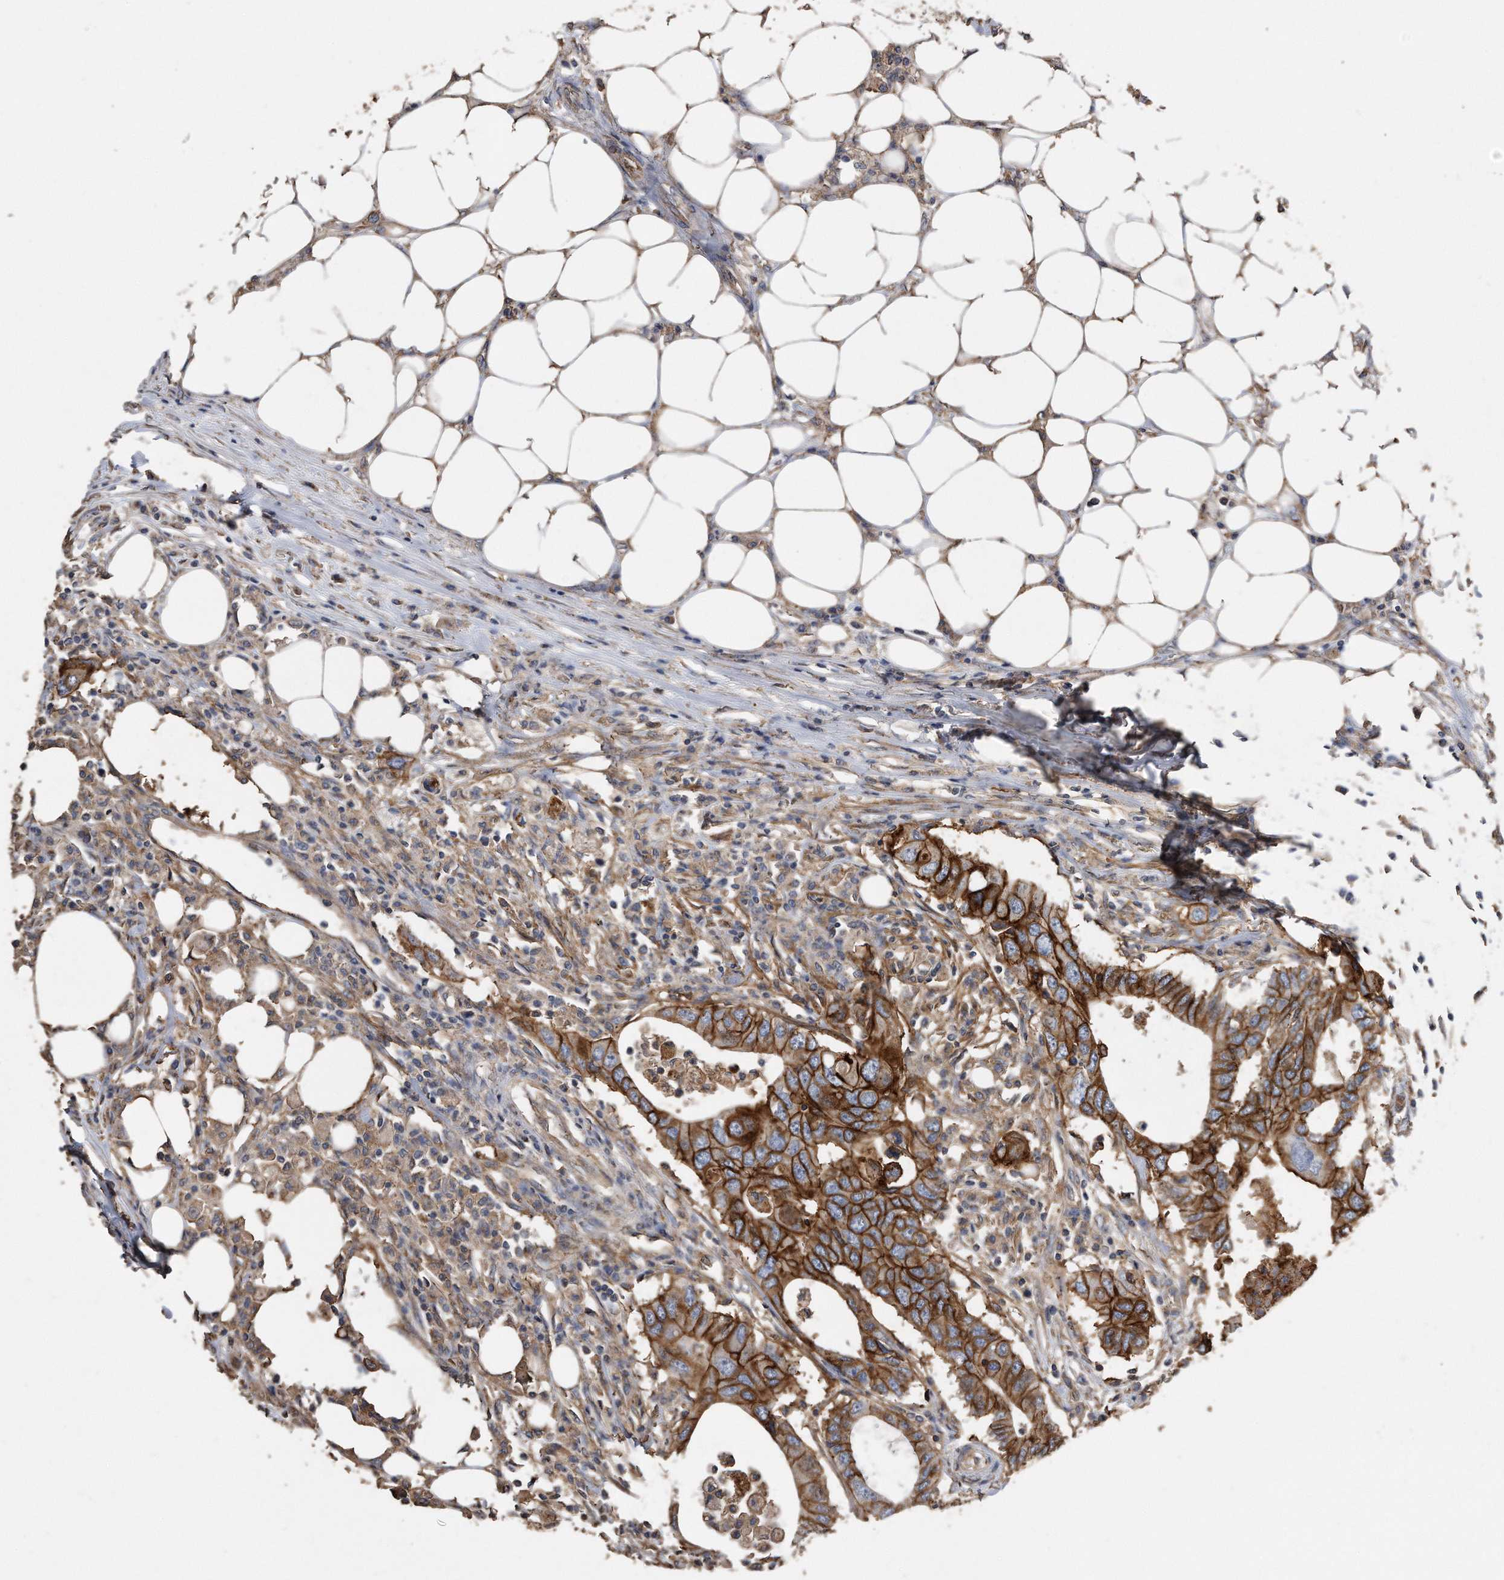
{"staining": {"intensity": "strong", "quantity": ">75%", "location": "cytoplasmic/membranous"}, "tissue": "colorectal cancer", "cell_type": "Tumor cells", "image_type": "cancer", "snomed": [{"axis": "morphology", "description": "Adenocarcinoma, NOS"}, {"axis": "topography", "description": "Colon"}], "caption": "Immunohistochemistry (IHC) of adenocarcinoma (colorectal) demonstrates high levels of strong cytoplasmic/membranous staining in approximately >75% of tumor cells. The staining was performed using DAB, with brown indicating positive protein expression. Nuclei are stained blue with hematoxylin.", "gene": "CDCP1", "patient": {"sex": "male", "age": 71}}